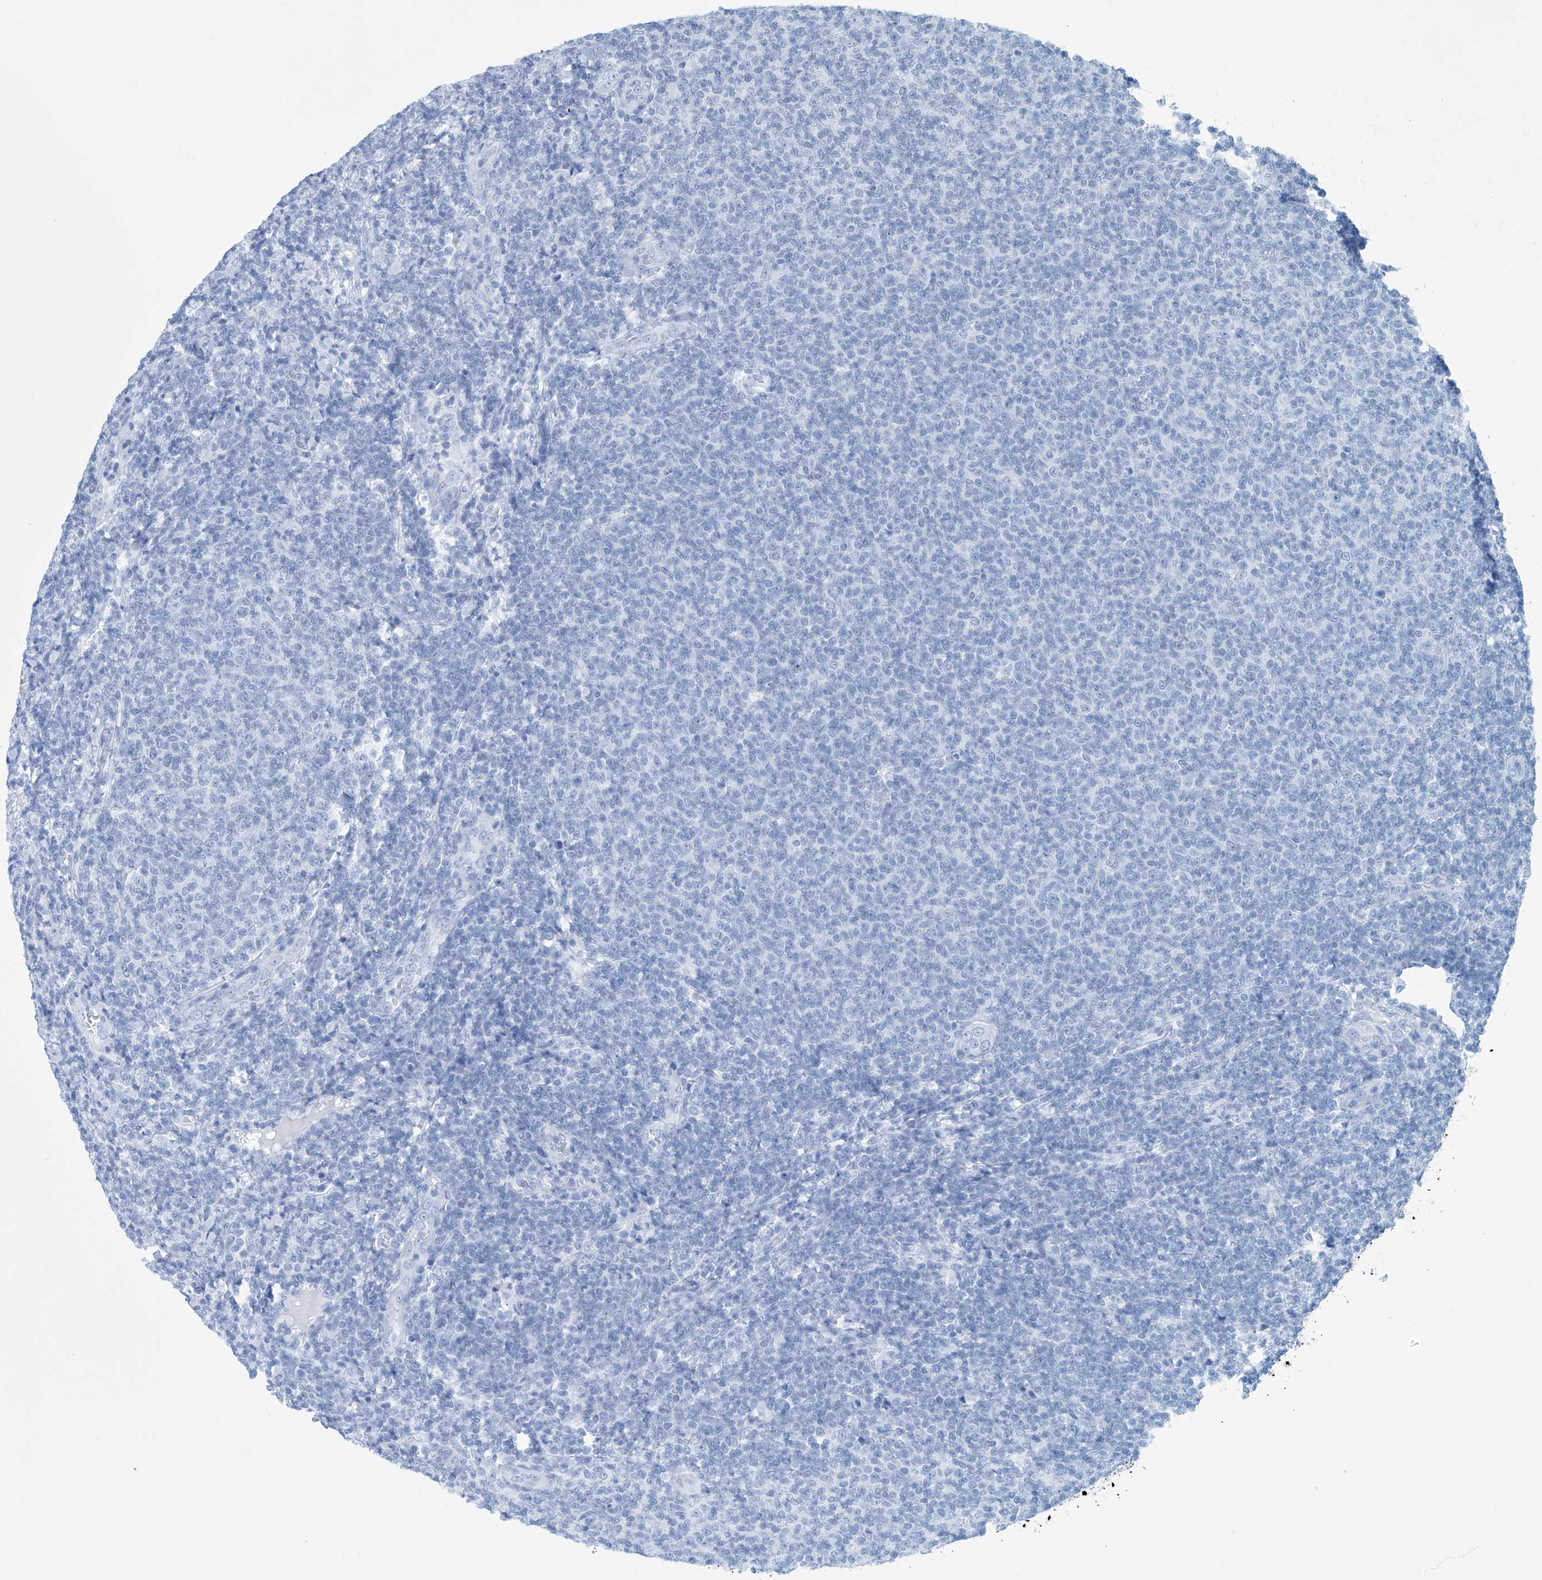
{"staining": {"intensity": "moderate", "quantity": "25%-75%", "location": "cytoplasmic/membranous"}, "tissue": "lymphoma", "cell_type": "Tumor cells", "image_type": "cancer", "snomed": [{"axis": "morphology", "description": "Malignant lymphoma, non-Hodgkin's type, Low grade"}, {"axis": "topography", "description": "Lymph node"}], "caption": "Malignant lymphoma, non-Hodgkin's type (low-grade) stained with IHC displays moderate cytoplasmic/membranous staining in approximately 25%-75% of tumor cells. (brown staining indicates protein expression, while blue staining denotes nuclei).", "gene": "COMMD1", "patient": {"sex": "male", "age": 66}}